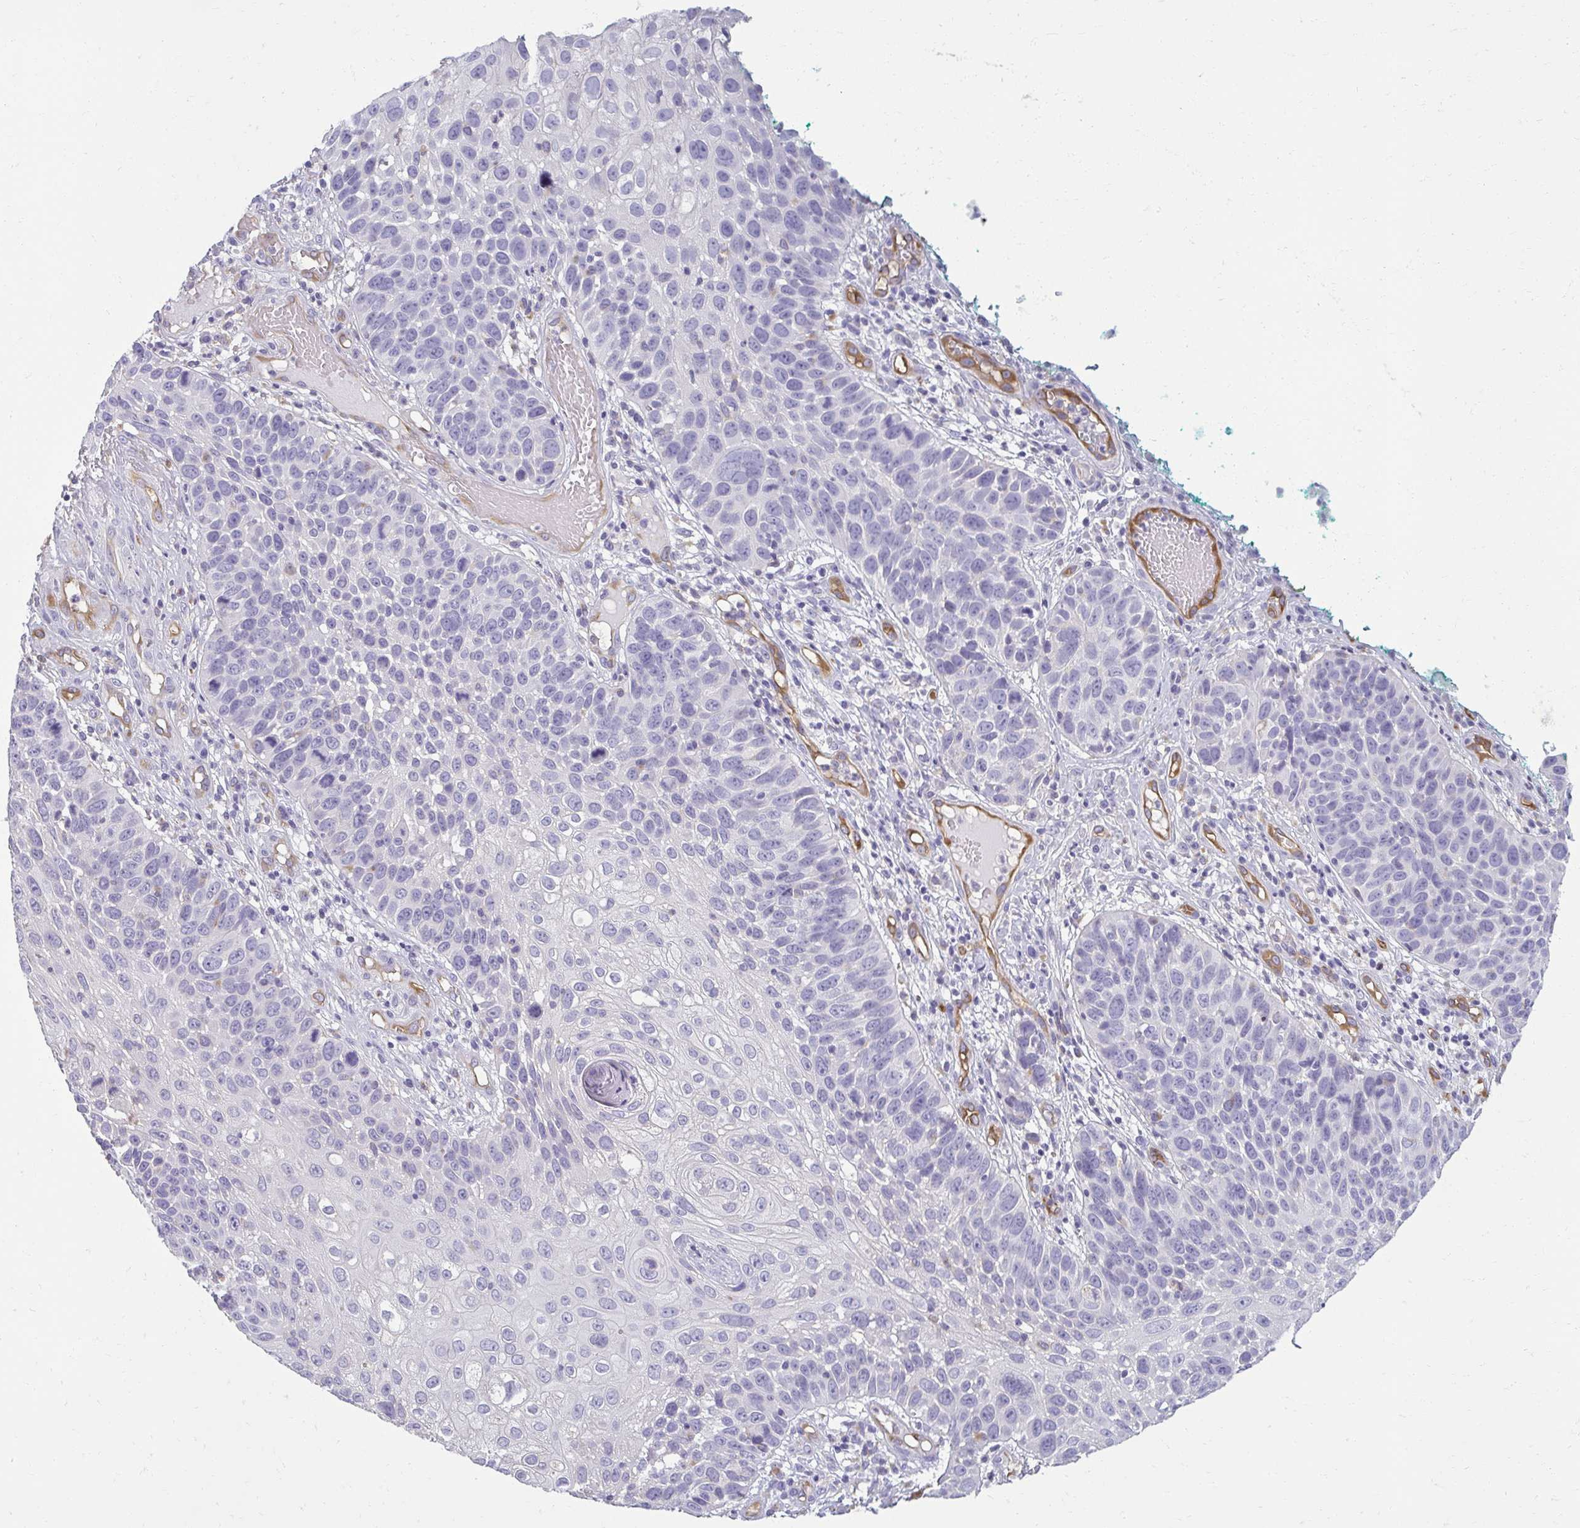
{"staining": {"intensity": "negative", "quantity": "none", "location": "none"}, "tissue": "skin cancer", "cell_type": "Tumor cells", "image_type": "cancer", "snomed": [{"axis": "morphology", "description": "Squamous cell carcinoma, NOS"}, {"axis": "topography", "description": "Skin"}], "caption": "An IHC photomicrograph of skin cancer (squamous cell carcinoma) is shown. There is no staining in tumor cells of skin cancer (squamous cell carcinoma). (Brightfield microscopy of DAB IHC at high magnification).", "gene": "PDE2A", "patient": {"sex": "male", "age": 92}}